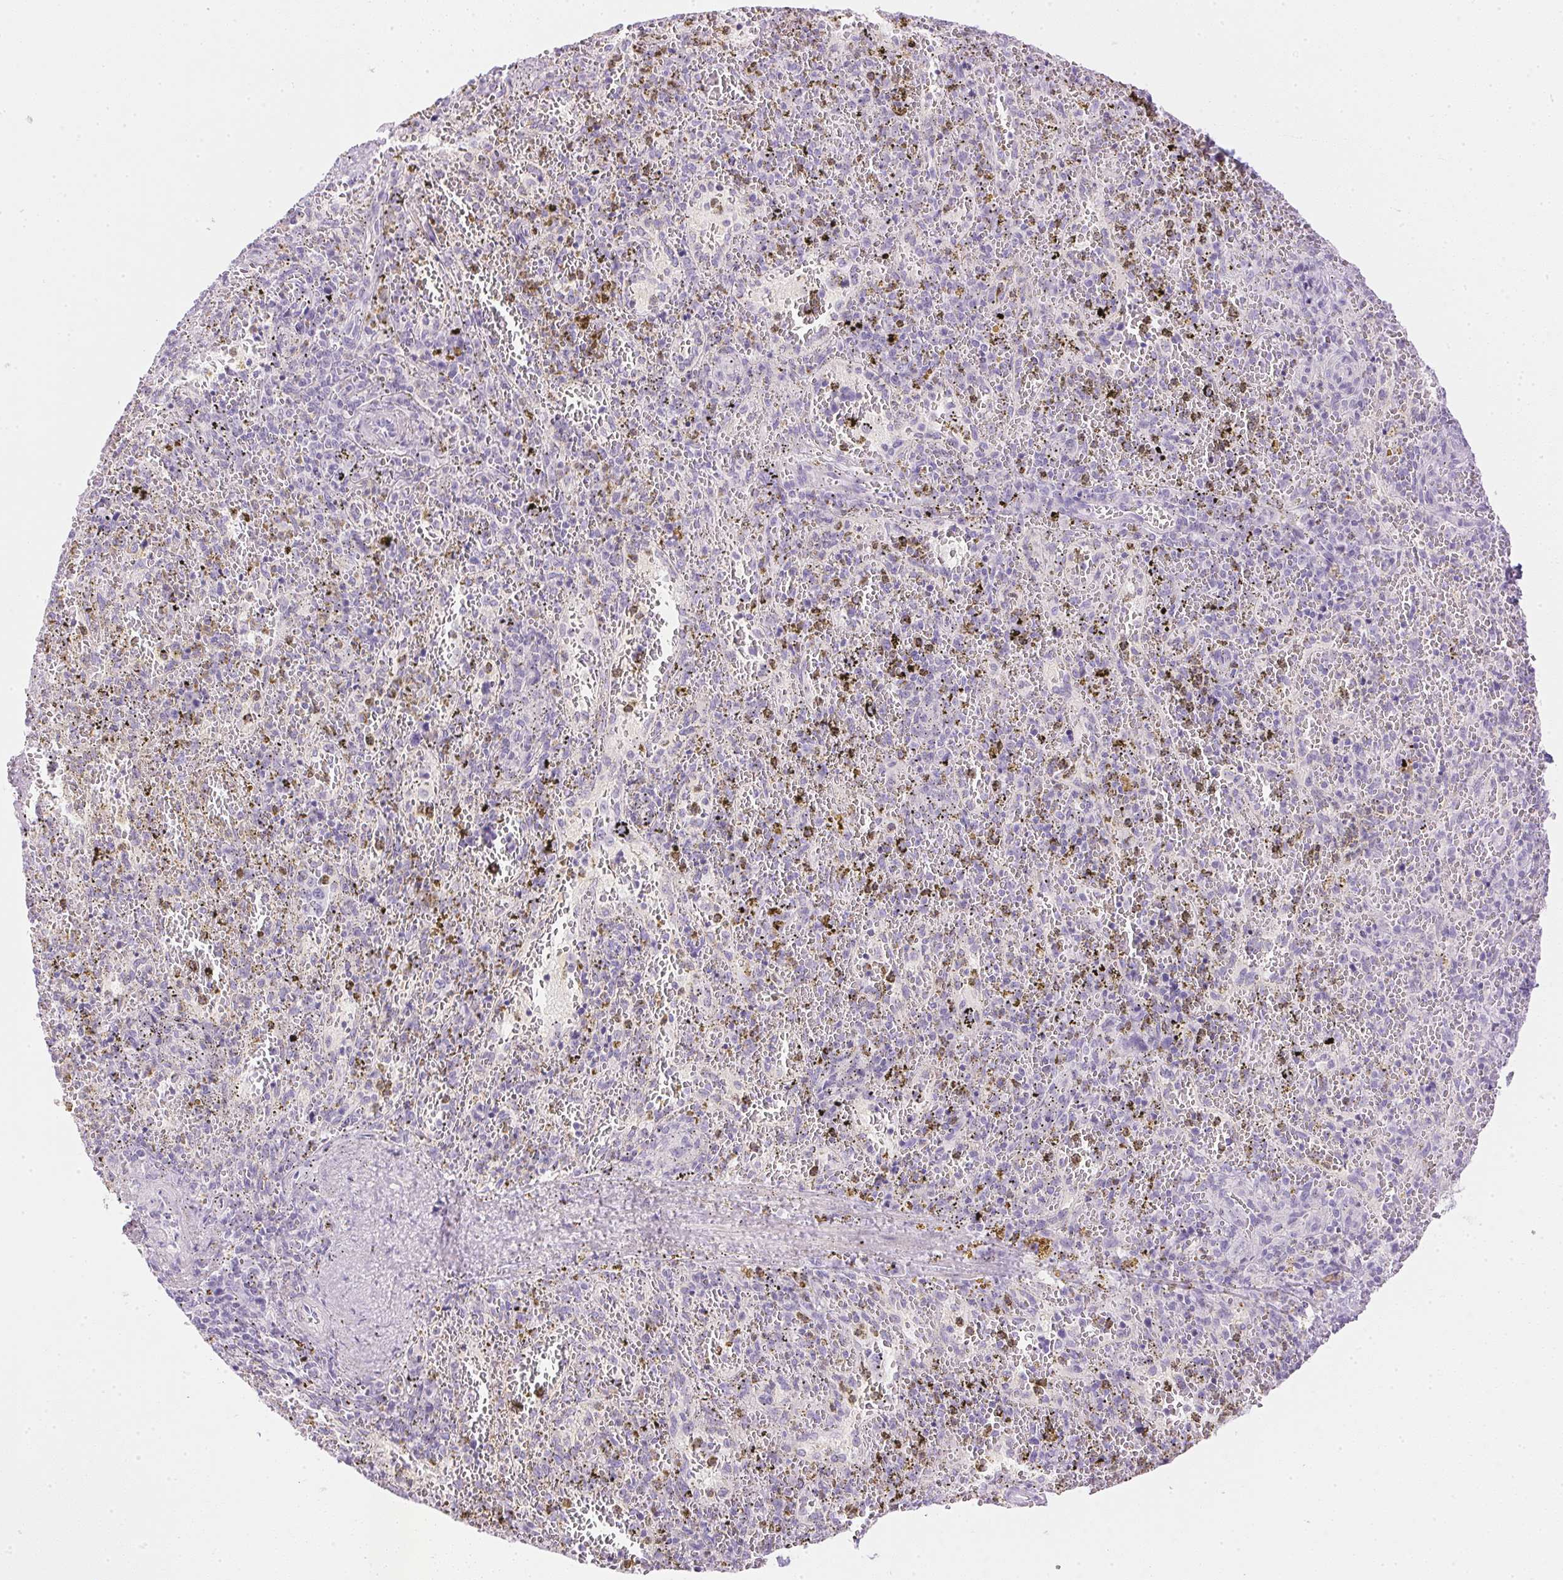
{"staining": {"intensity": "negative", "quantity": "none", "location": "none"}, "tissue": "spleen", "cell_type": "Cells in red pulp", "image_type": "normal", "snomed": [{"axis": "morphology", "description": "Normal tissue, NOS"}, {"axis": "topography", "description": "Spleen"}], "caption": "Spleen was stained to show a protein in brown. There is no significant positivity in cells in red pulp. Nuclei are stained in blue.", "gene": "CTRL", "patient": {"sex": "female", "age": 50}}